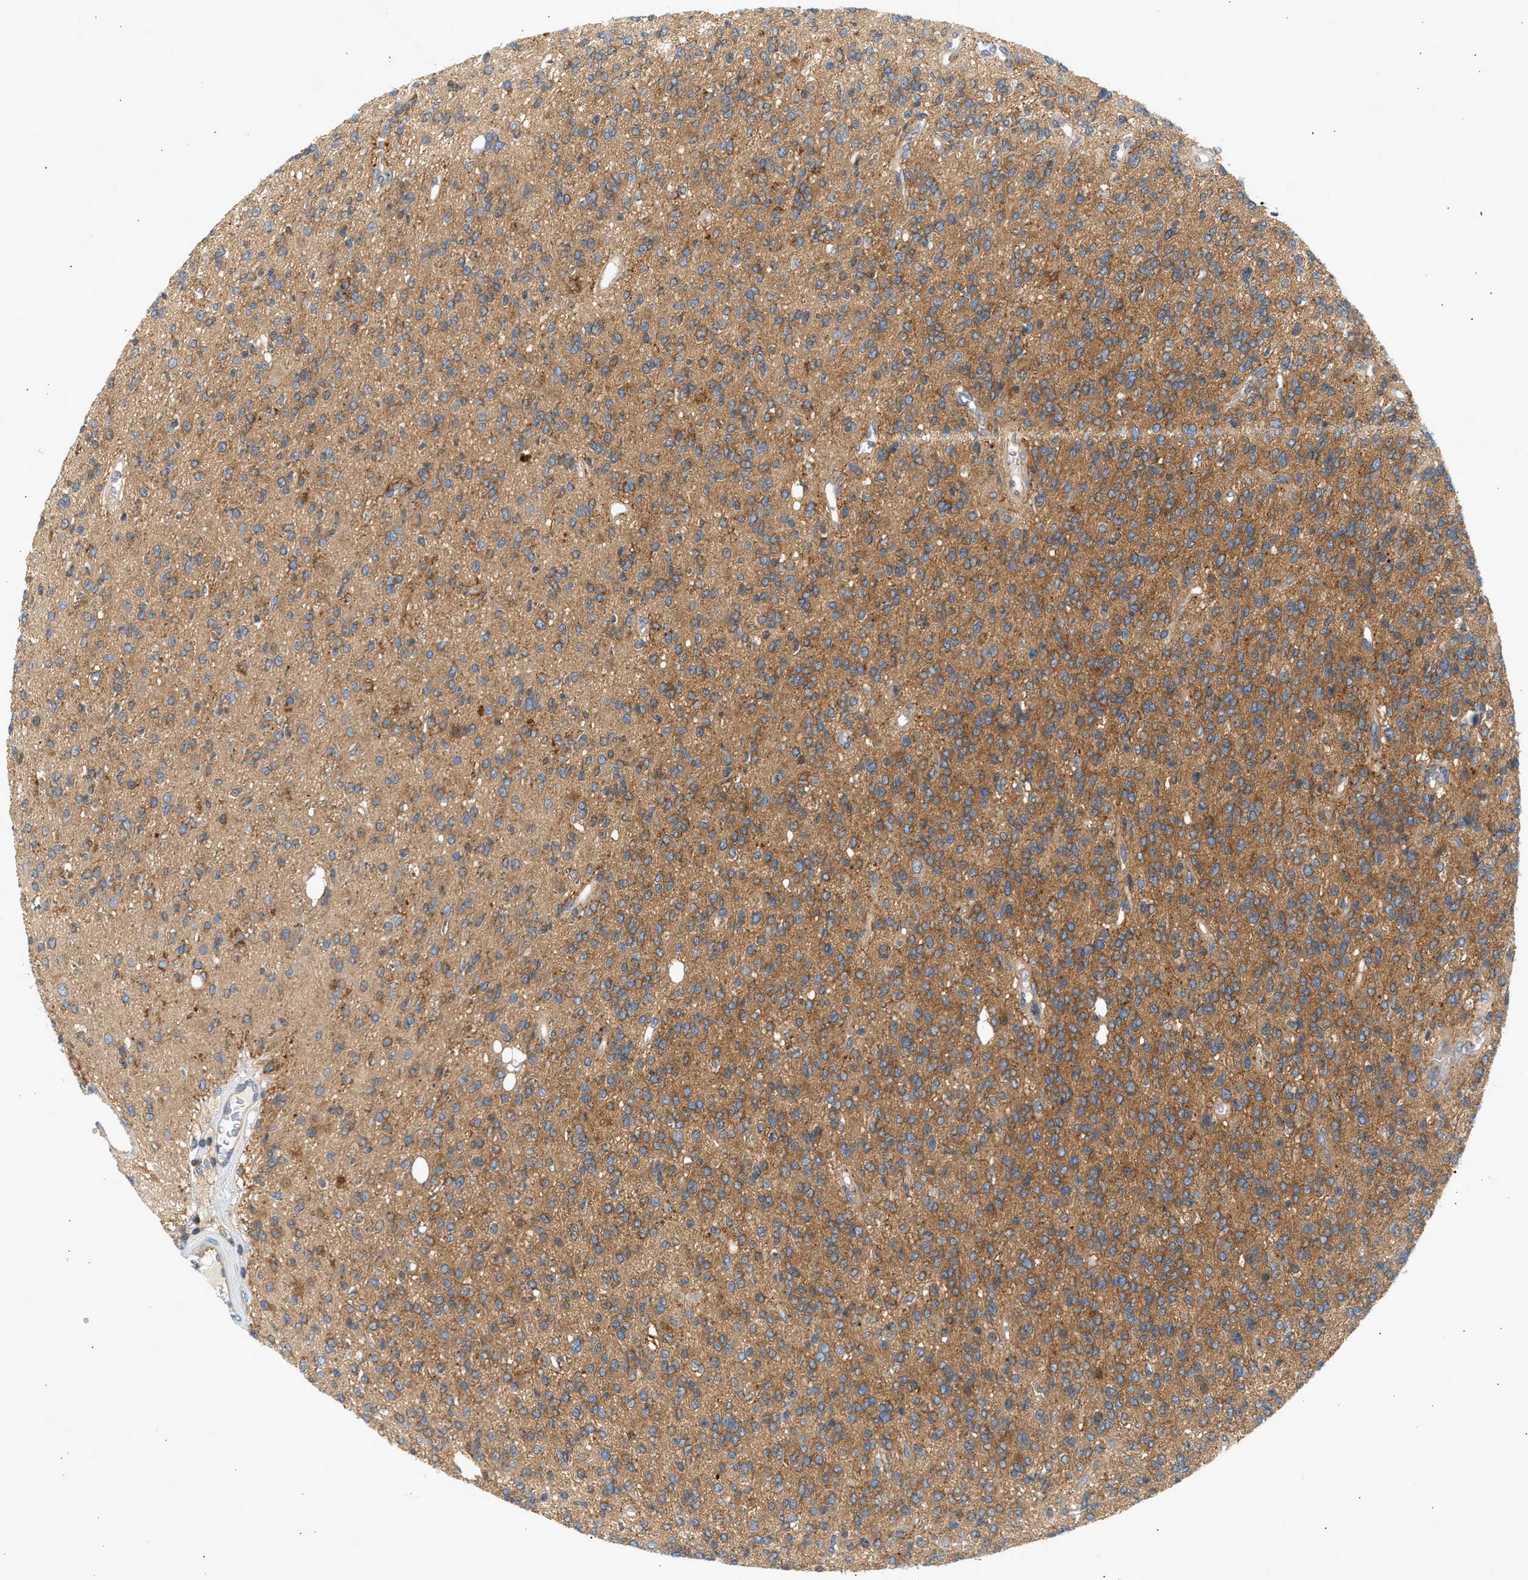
{"staining": {"intensity": "moderate", "quantity": ">75%", "location": "cytoplasmic/membranous"}, "tissue": "glioma", "cell_type": "Tumor cells", "image_type": "cancer", "snomed": [{"axis": "morphology", "description": "Glioma, malignant, High grade"}, {"axis": "topography", "description": "Brain"}], "caption": "High-grade glioma (malignant) was stained to show a protein in brown. There is medium levels of moderate cytoplasmic/membranous staining in approximately >75% of tumor cells.", "gene": "PAFAH1B1", "patient": {"sex": "male", "age": 34}}